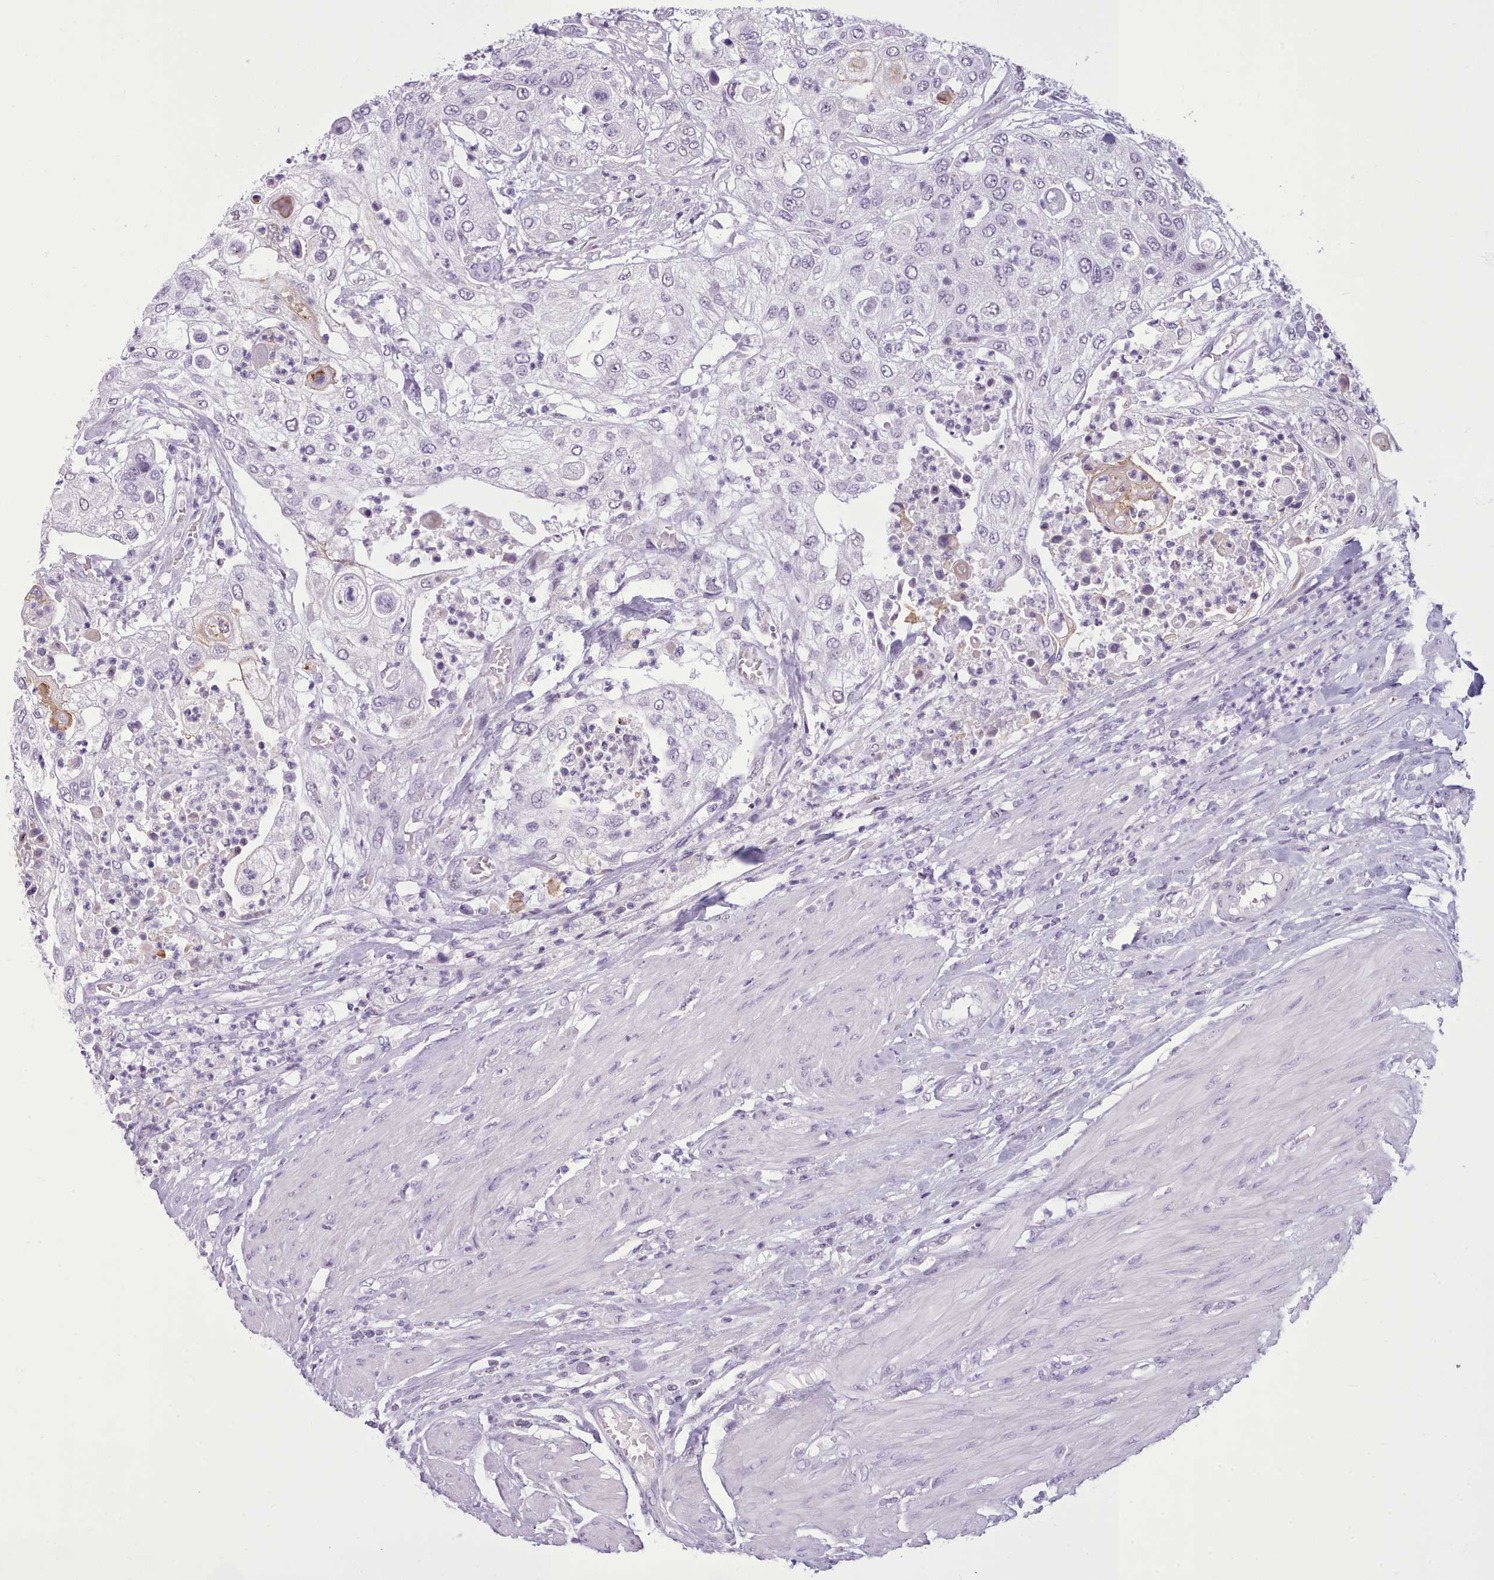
{"staining": {"intensity": "negative", "quantity": "none", "location": "none"}, "tissue": "urothelial cancer", "cell_type": "Tumor cells", "image_type": "cancer", "snomed": [{"axis": "morphology", "description": "Urothelial carcinoma, High grade"}, {"axis": "topography", "description": "Urinary bladder"}], "caption": "Human urothelial cancer stained for a protein using immunohistochemistry displays no staining in tumor cells.", "gene": "FBXO48", "patient": {"sex": "female", "age": 79}}